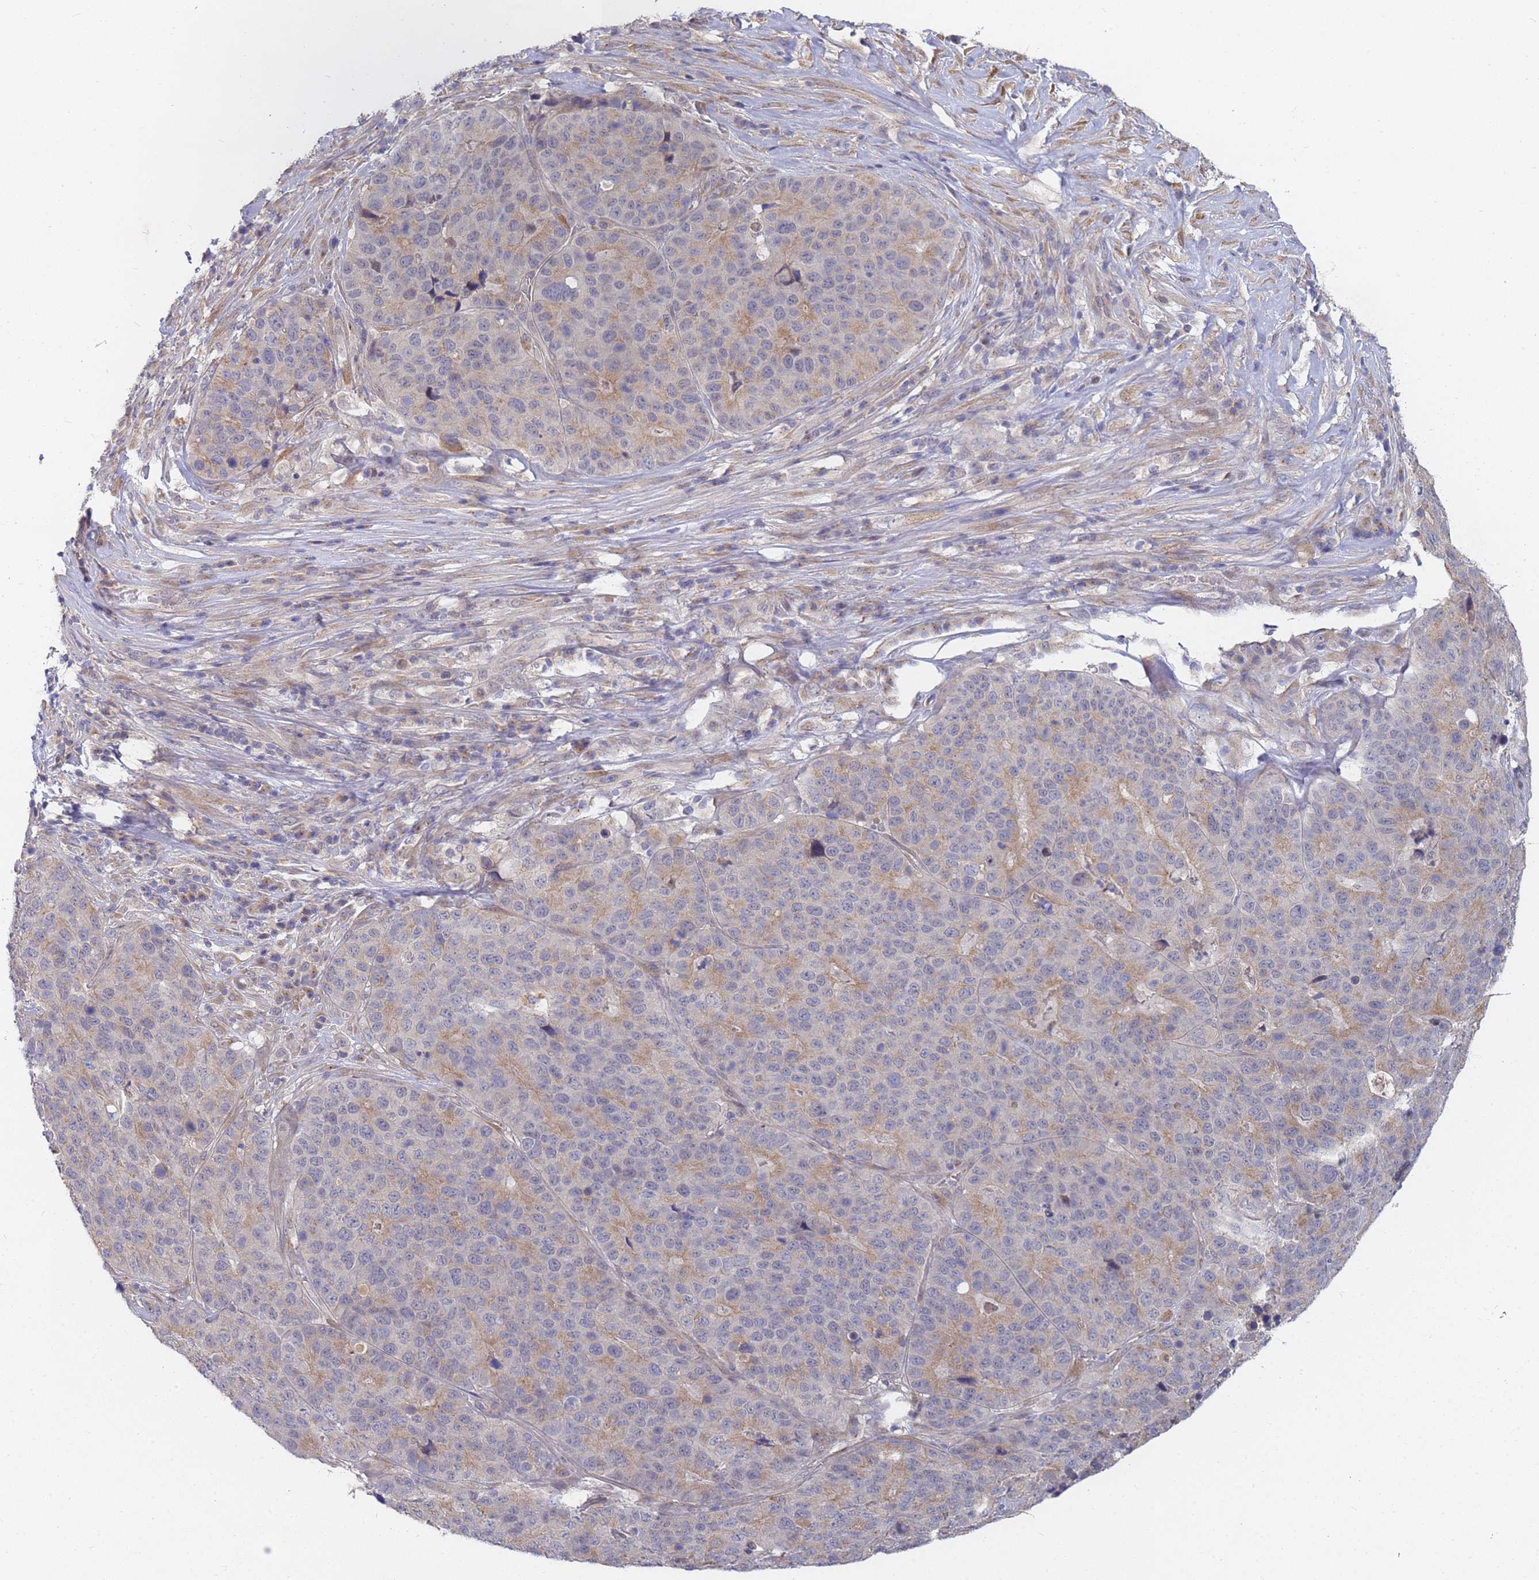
{"staining": {"intensity": "weak", "quantity": "25%-75%", "location": "cytoplasmic/membranous"}, "tissue": "stomach cancer", "cell_type": "Tumor cells", "image_type": "cancer", "snomed": [{"axis": "morphology", "description": "Adenocarcinoma, NOS"}, {"axis": "topography", "description": "Stomach"}], "caption": "There is low levels of weak cytoplasmic/membranous staining in tumor cells of stomach adenocarcinoma, as demonstrated by immunohistochemical staining (brown color).", "gene": "SLC35F5", "patient": {"sex": "male", "age": 71}}